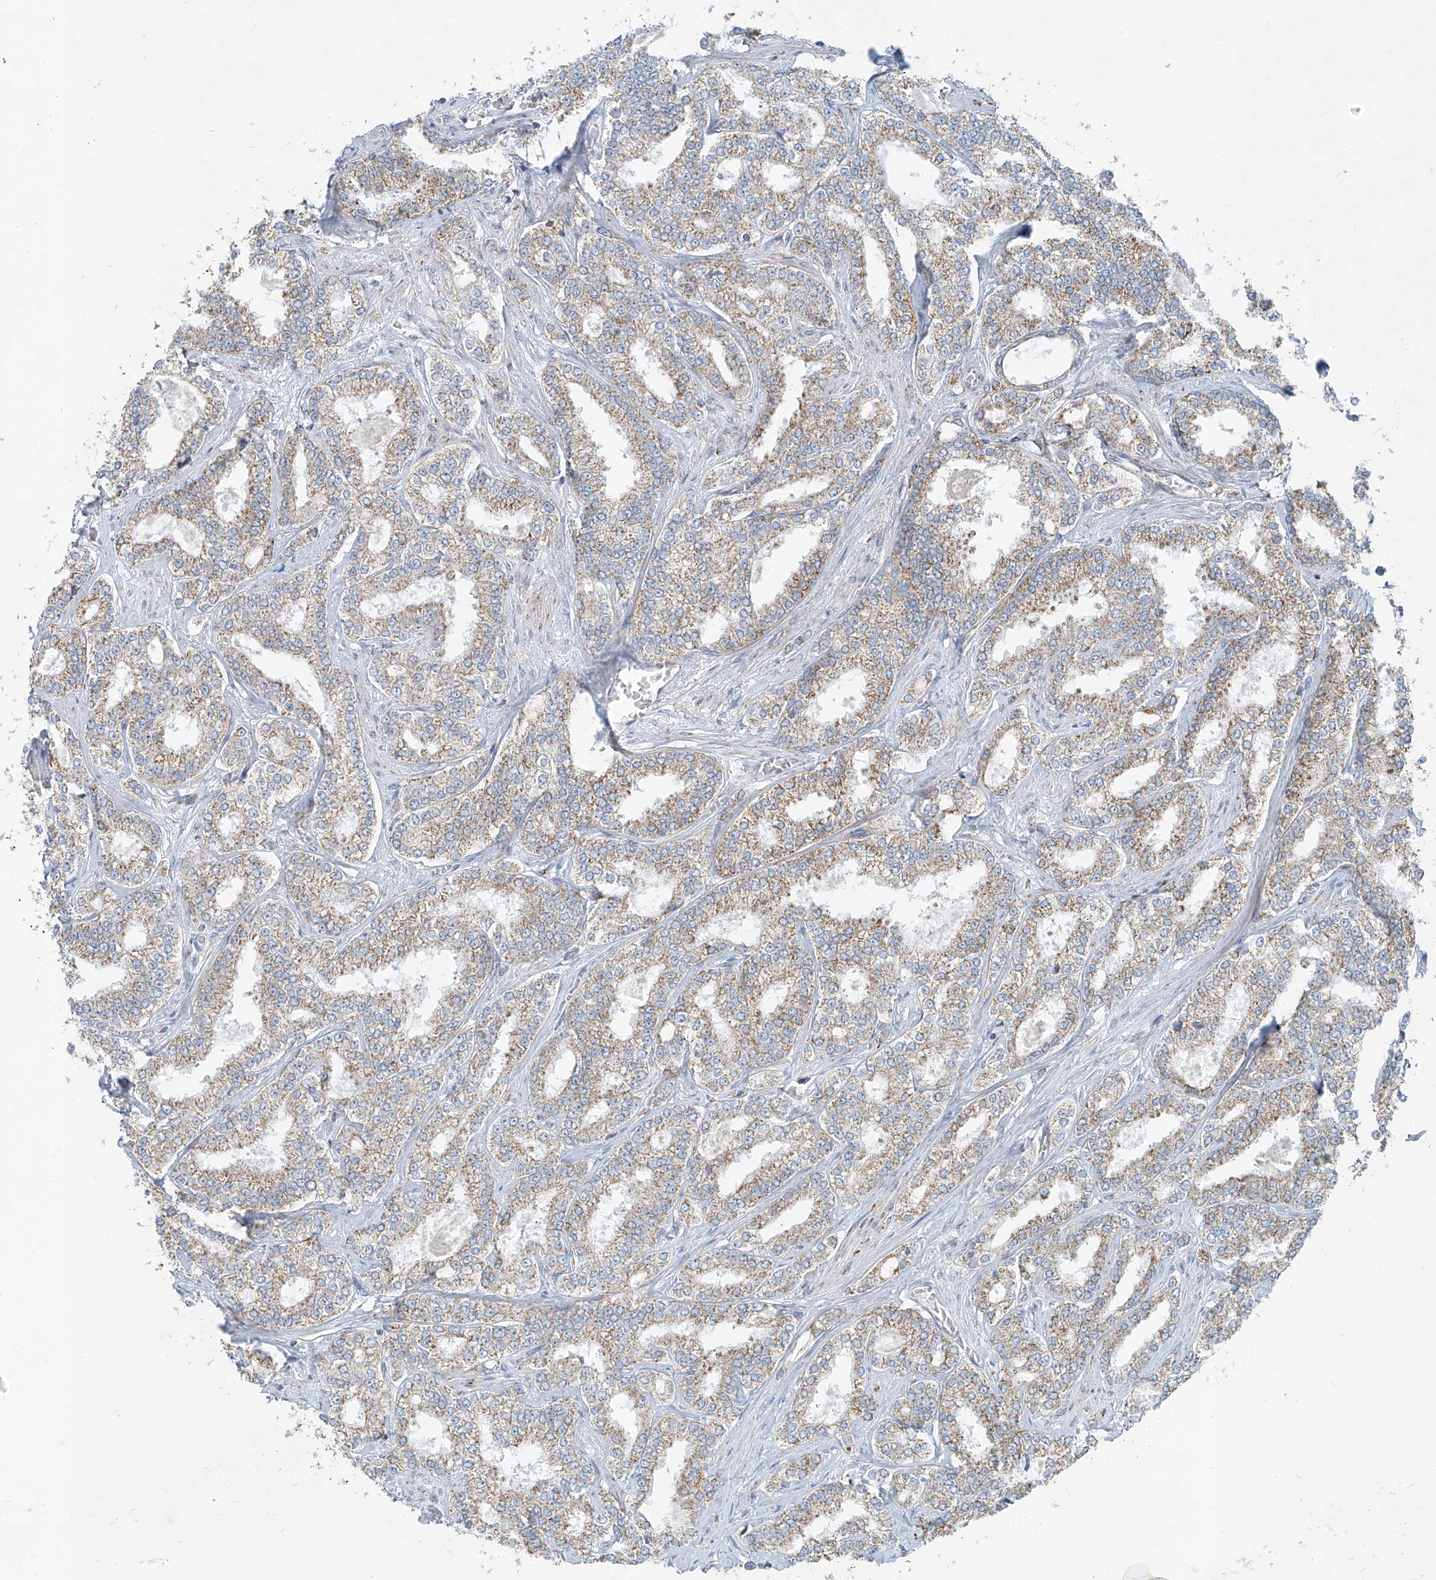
{"staining": {"intensity": "weak", "quantity": ">75%", "location": "cytoplasmic/membranous"}, "tissue": "prostate cancer", "cell_type": "Tumor cells", "image_type": "cancer", "snomed": [{"axis": "morphology", "description": "Normal tissue, NOS"}, {"axis": "morphology", "description": "Adenocarcinoma, High grade"}, {"axis": "topography", "description": "Prostate"}], "caption": "High-grade adenocarcinoma (prostate) stained with a protein marker reveals weak staining in tumor cells.", "gene": "SMDT1", "patient": {"sex": "male", "age": 83}}